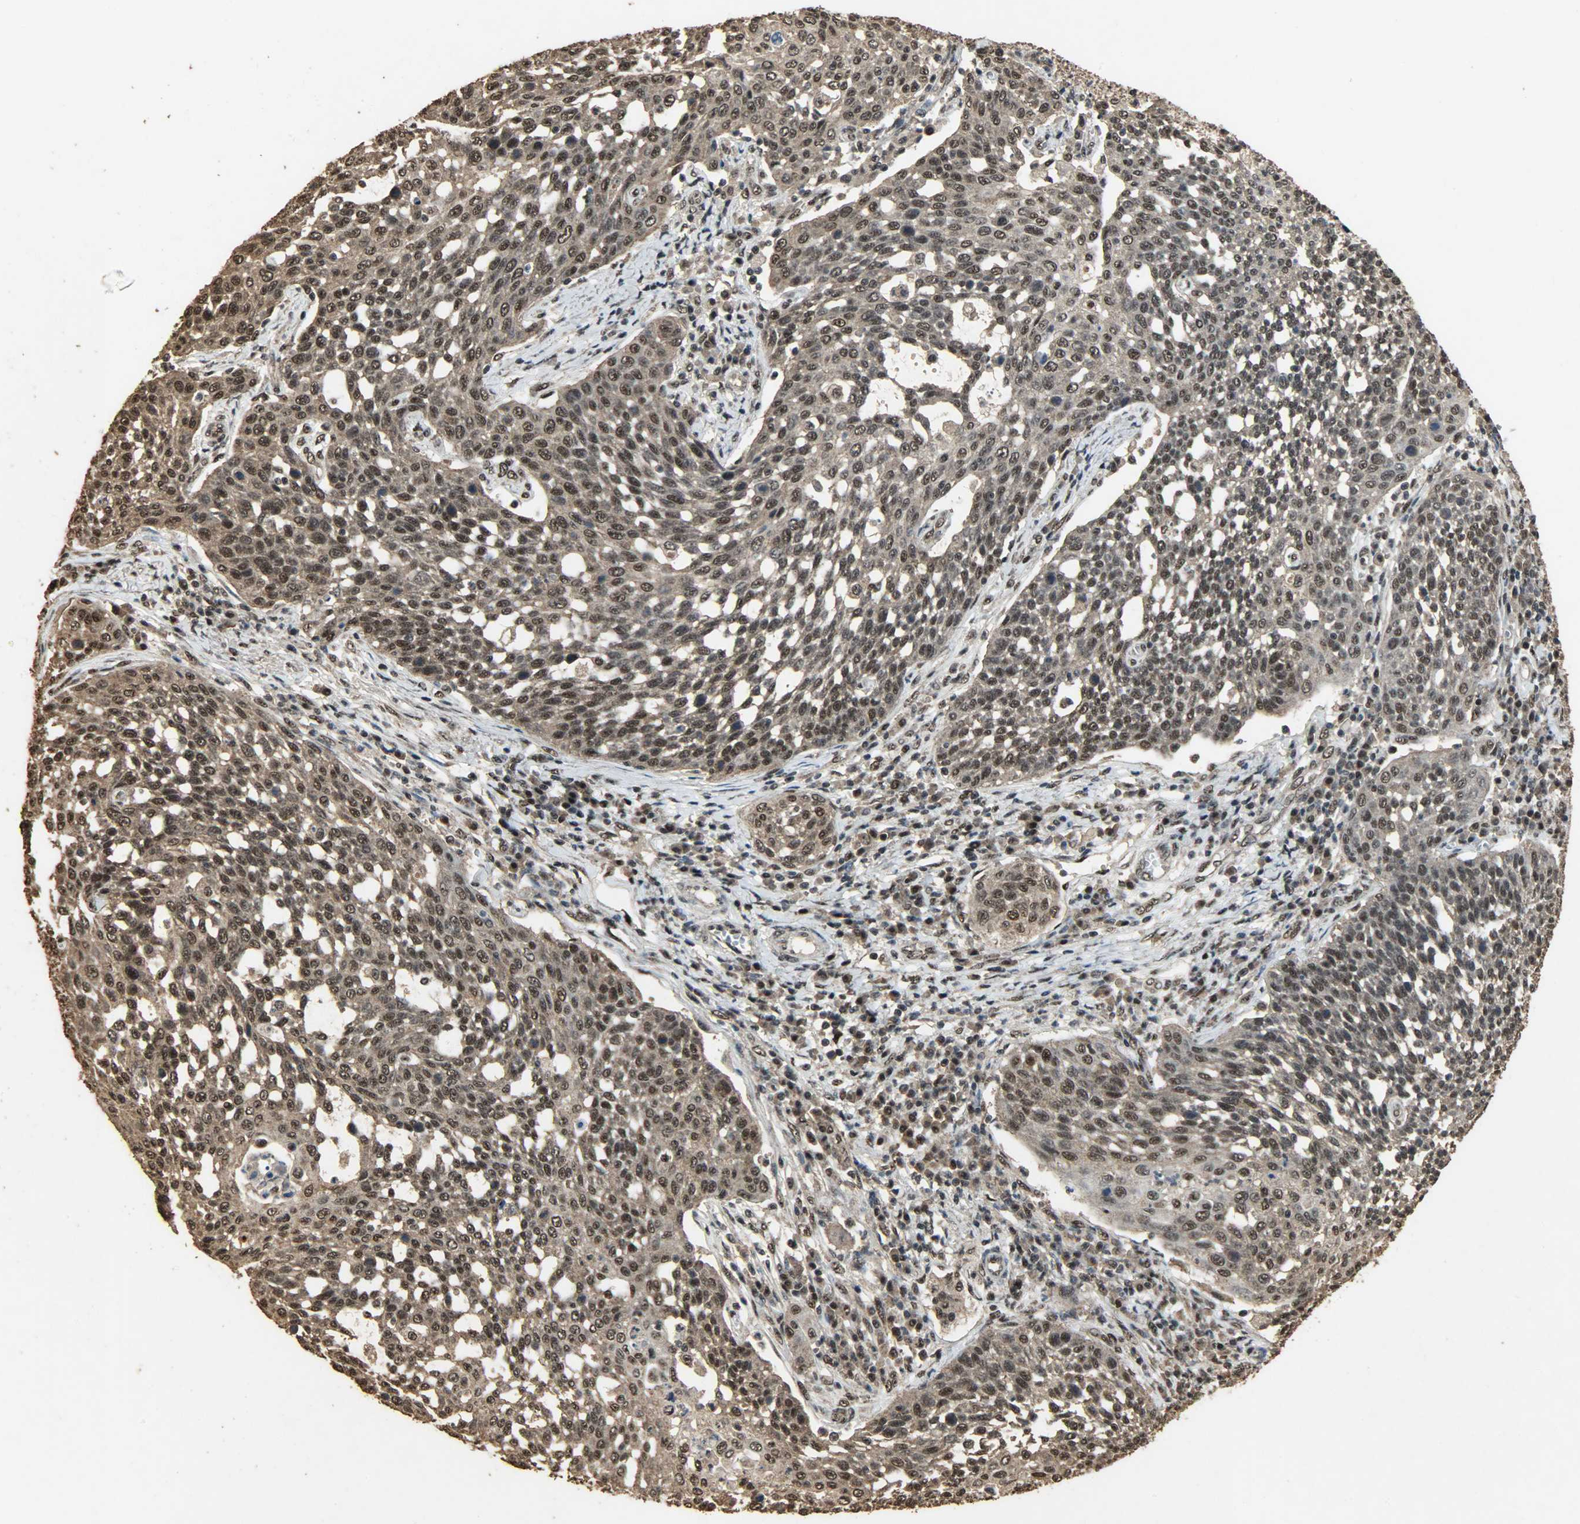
{"staining": {"intensity": "strong", "quantity": ">75%", "location": "cytoplasmic/membranous,nuclear"}, "tissue": "cervical cancer", "cell_type": "Tumor cells", "image_type": "cancer", "snomed": [{"axis": "morphology", "description": "Squamous cell carcinoma, NOS"}, {"axis": "topography", "description": "Cervix"}], "caption": "A histopathology image showing strong cytoplasmic/membranous and nuclear positivity in about >75% of tumor cells in cervical cancer (squamous cell carcinoma), as visualized by brown immunohistochemical staining.", "gene": "CCNT2", "patient": {"sex": "female", "age": 34}}